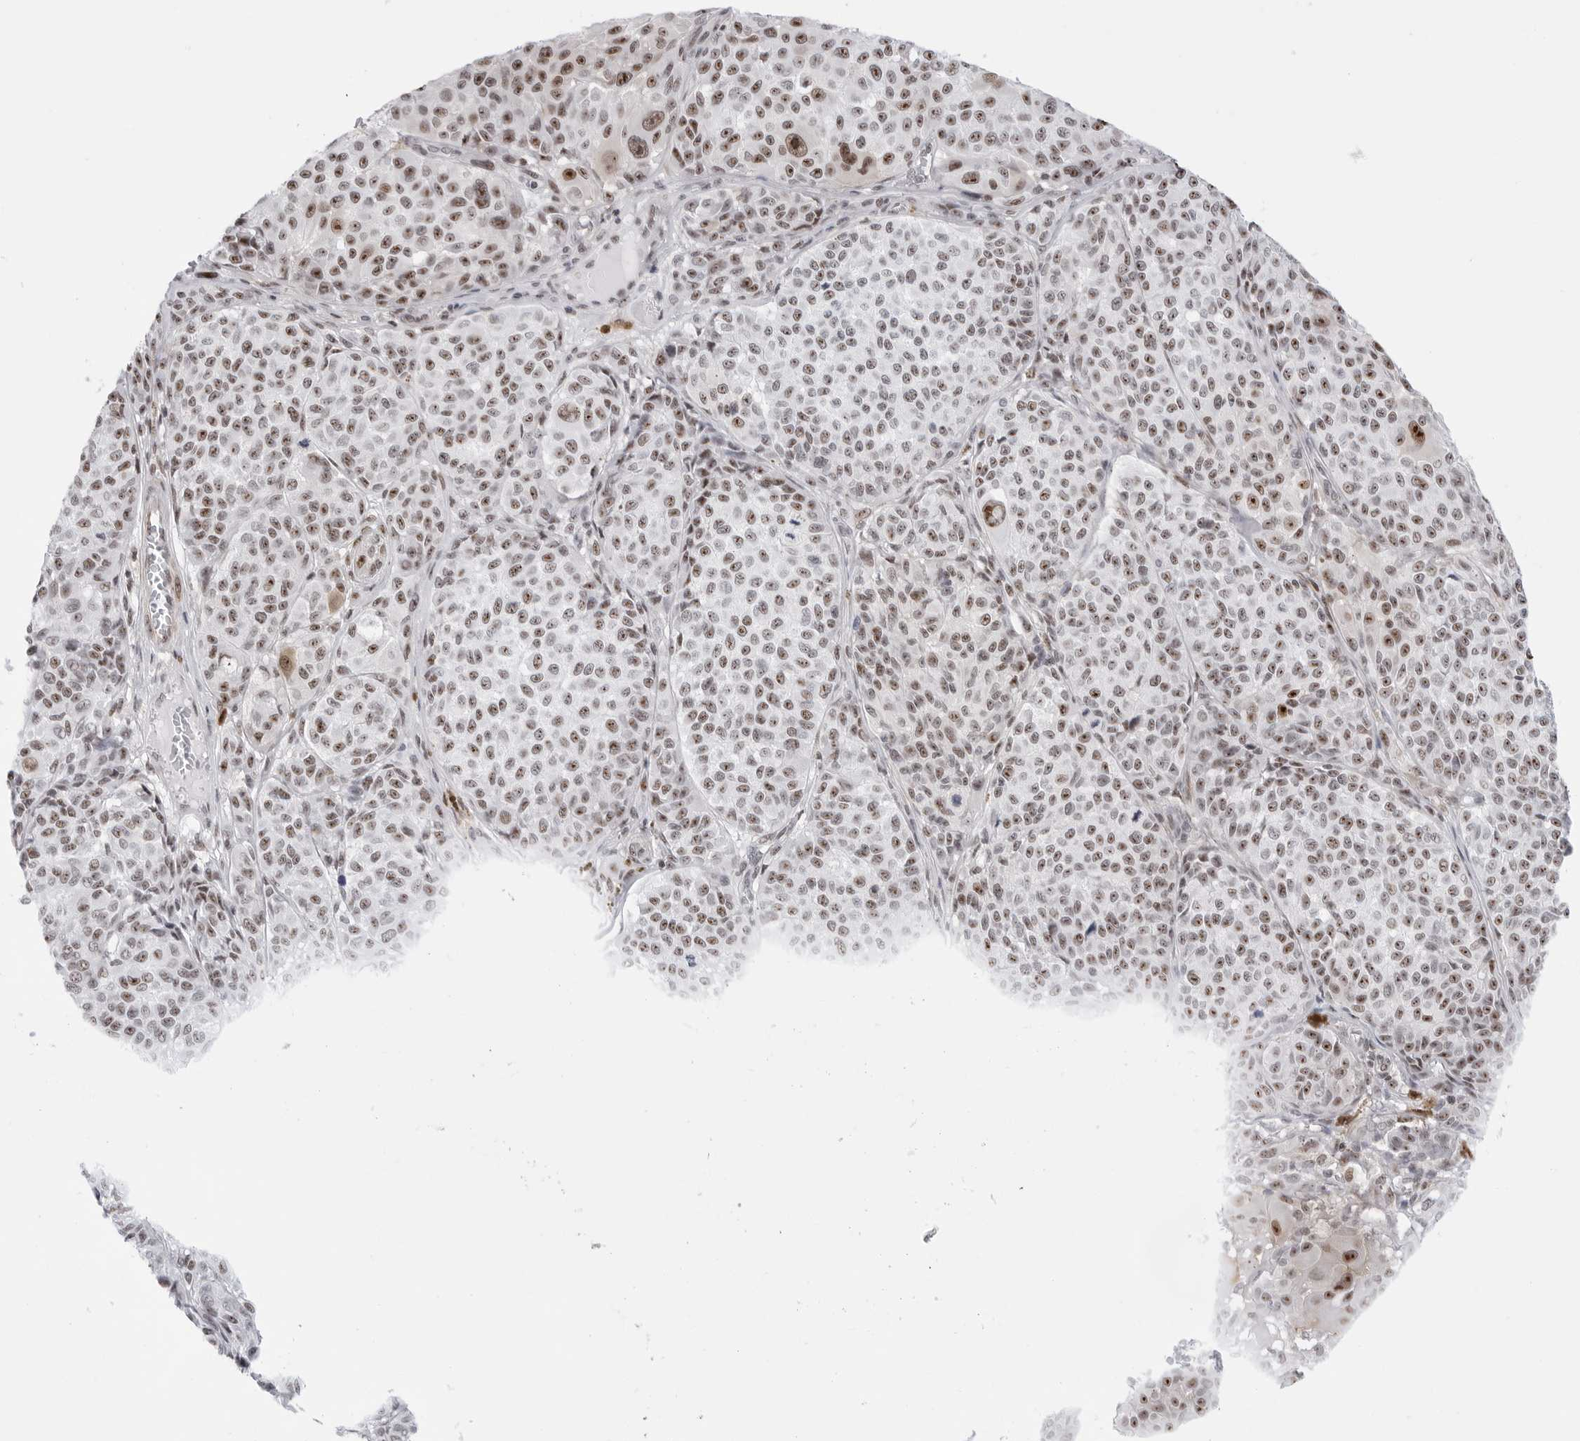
{"staining": {"intensity": "strong", "quantity": ">75%", "location": "nuclear"}, "tissue": "melanoma", "cell_type": "Tumor cells", "image_type": "cancer", "snomed": [{"axis": "morphology", "description": "Malignant melanoma, NOS"}, {"axis": "topography", "description": "Skin"}], "caption": "An immunohistochemistry histopathology image of tumor tissue is shown. Protein staining in brown labels strong nuclear positivity in malignant melanoma within tumor cells.", "gene": "C1orf162", "patient": {"sex": "male", "age": 83}}